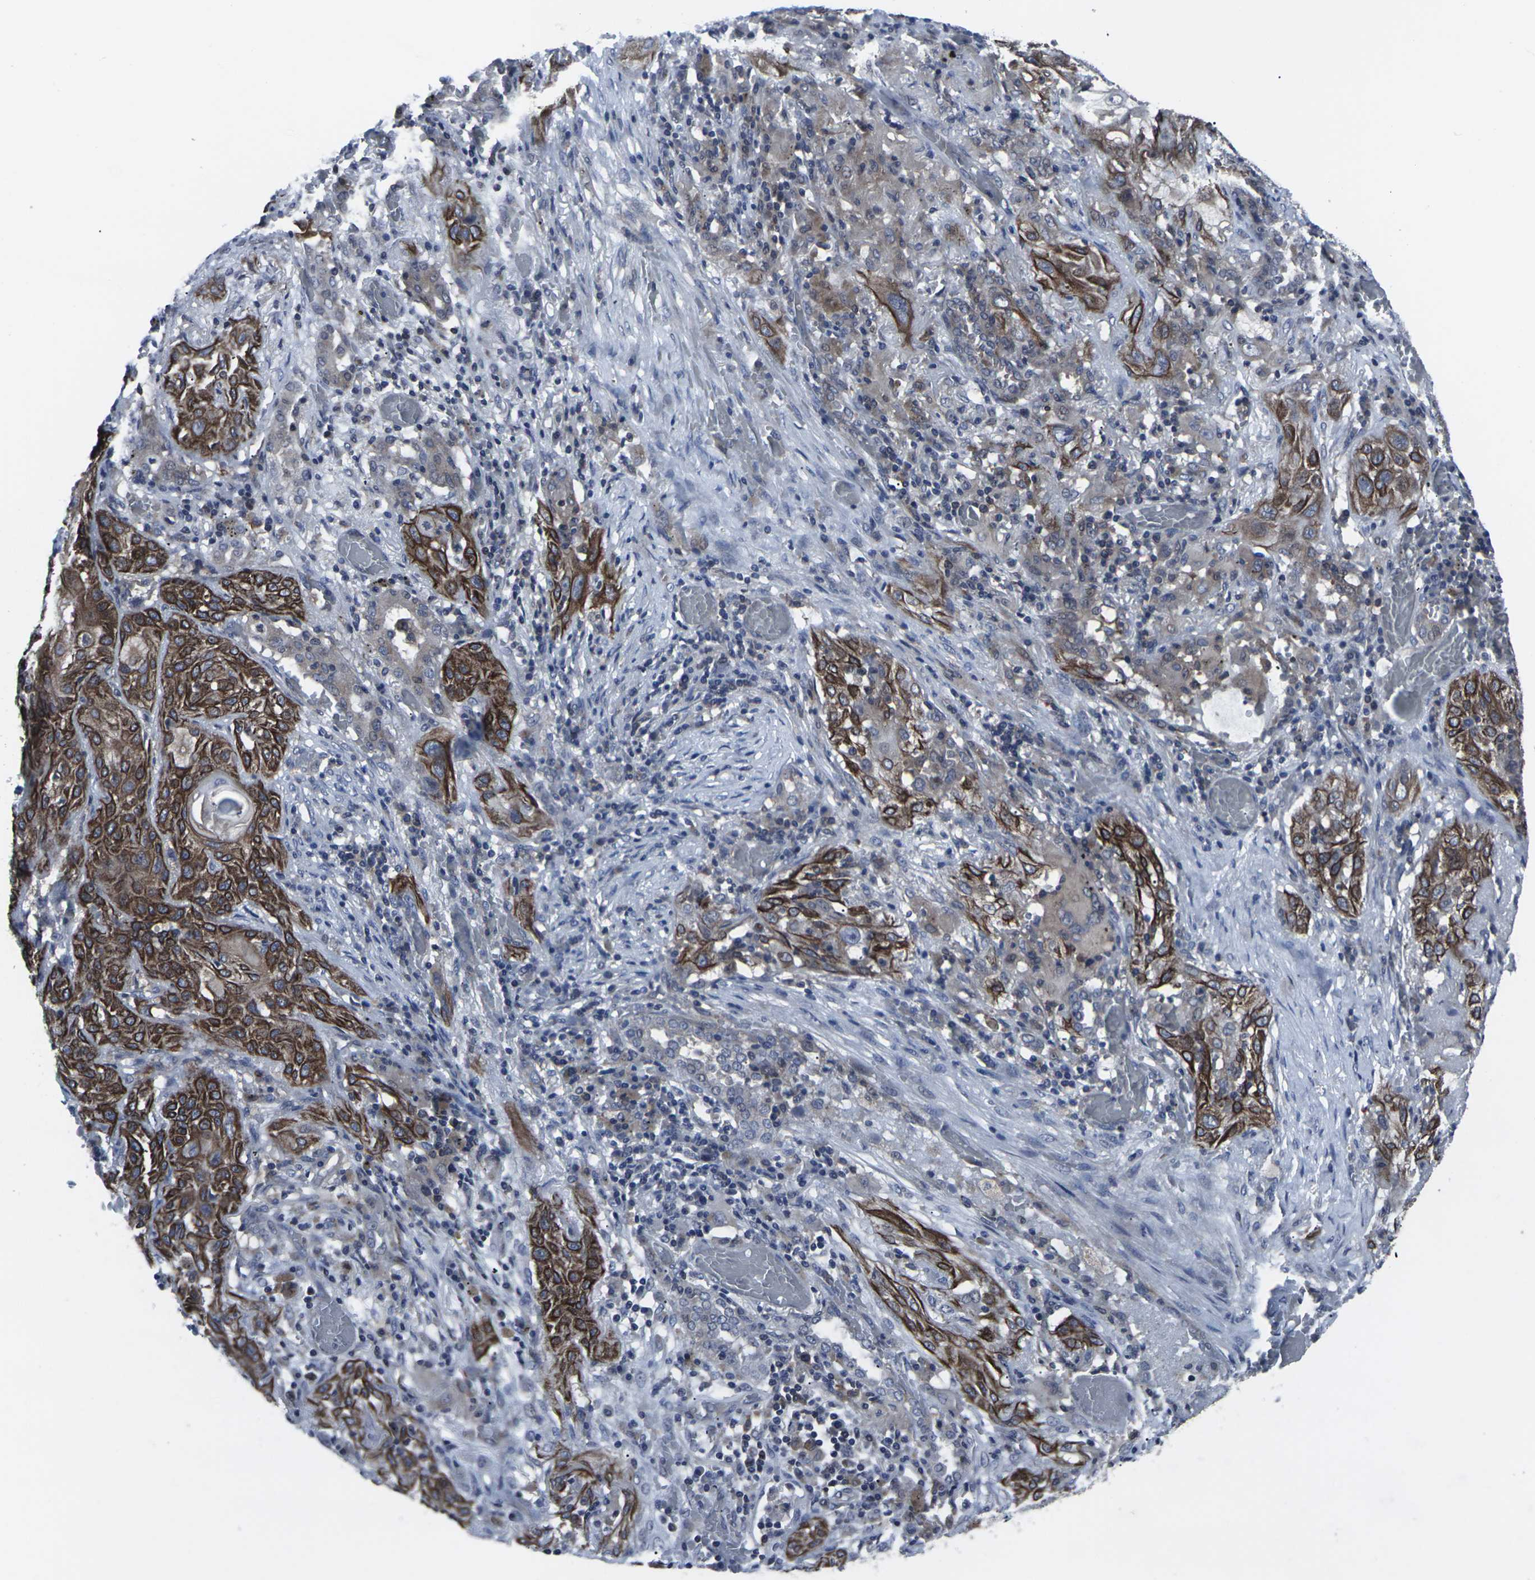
{"staining": {"intensity": "strong", "quantity": ">75%", "location": "cytoplasmic/membranous"}, "tissue": "lung cancer", "cell_type": "Tumor cells", "image_type": "cancer", "snomed": [{"axis": "morphology", "description": "Squamous cell carcinoma, NOS"}, {"axis": "topography", "description": "Lung"}], "caption": "Immunohistochemical staining of lung cancer (squamous cell carcinoma) reveals high levels of strong cytoplasmic/membranous protein positivity in approximately >75% of tumor cells. (brown staining indicates protein expression, while blue staining denotes nuclei).", "gene": "HPRT1", "patient": {"sex": "female", "age": 47}}